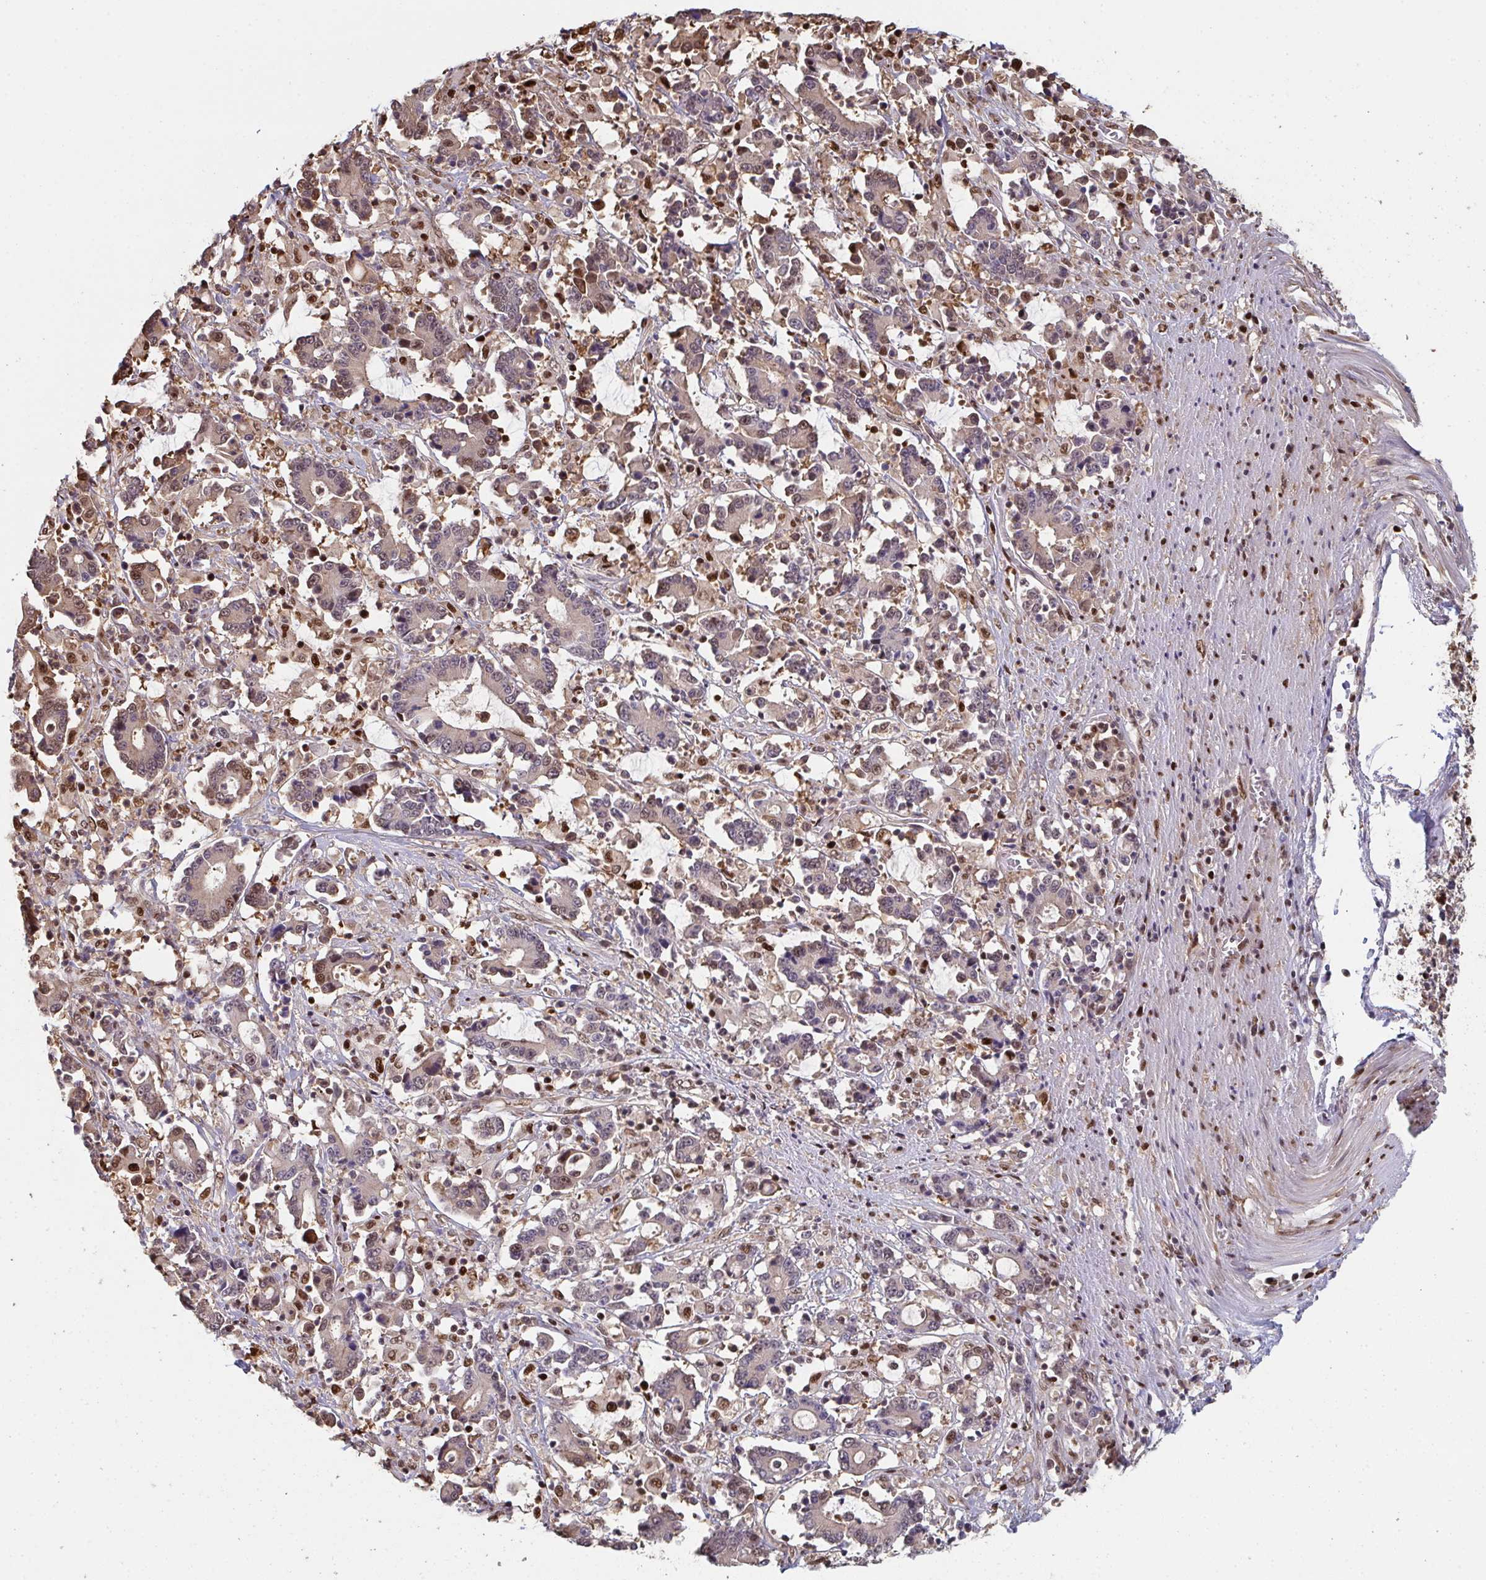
{"staining": {"intensity": "weak", "quantity": "25%-75%", "location": "nuclear"}, "tissue": "stomach cancer", "cell_type": "Tumor cells", "image_type": "cancer", "snomed": [{"axis": "morphology", "description": "Adenocarcinoma, NOS"}, {"axis": "topography", "description": "Stomach, upper"}], "caption": "A micrograph of stomach adenocarcinoma stained for a protein reveals weak nuclear brown staining in tumor cells.", "gene": "ACD", "patient": {"sex": "male", "age": 68}}